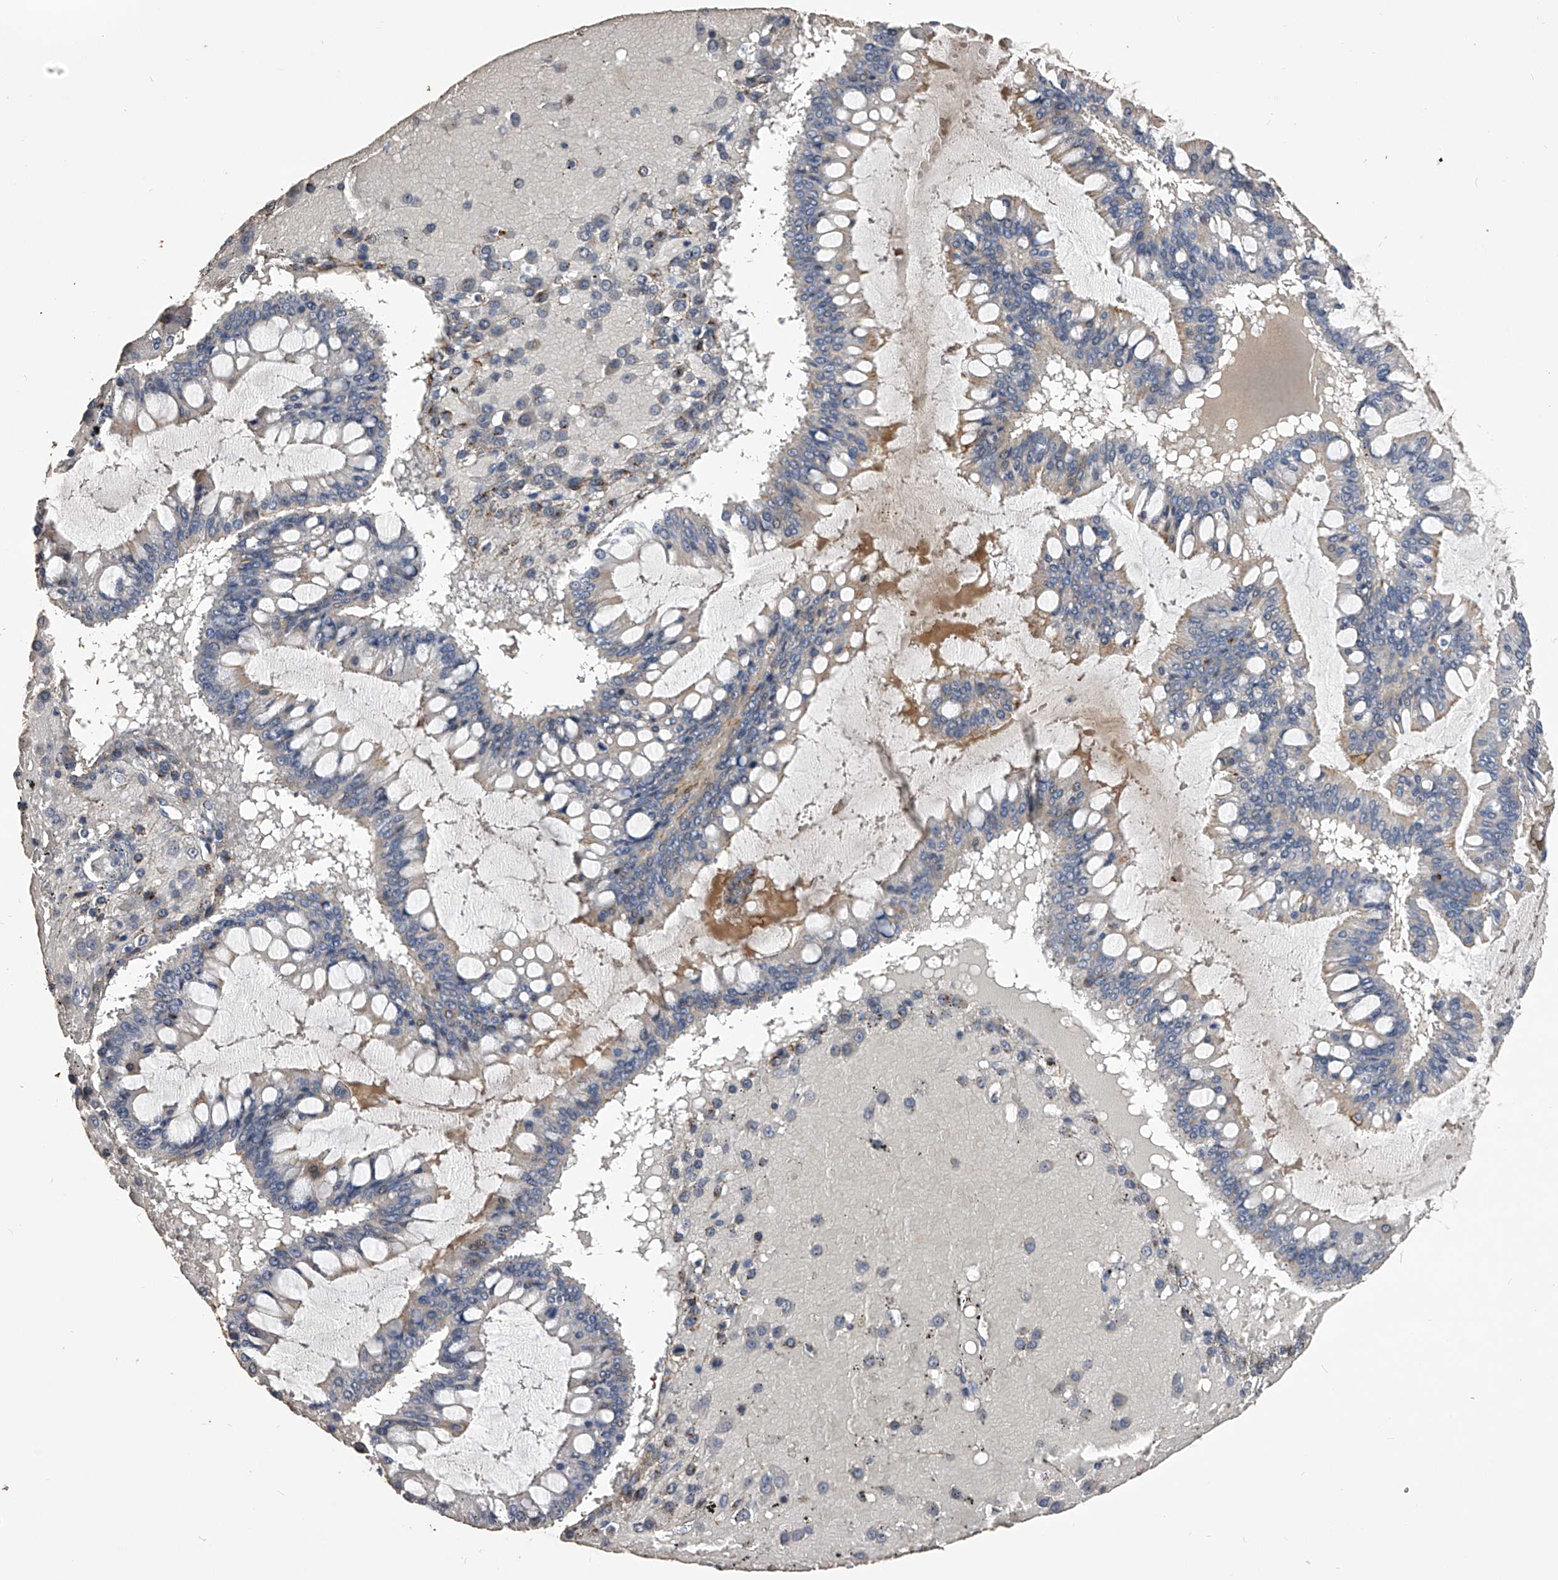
{"staining": {"intensity": "weak", "quantity": "25%-75%", "location": "cytoplasmic/membranous"}, "tissue": "ovarian cancer", "cell_type": "Tumor cells", "image_type": "cancer", "snomed": [{"axis": "morphology", "description": "Cystadenocarcinoma, mucinous, NOS"}, {"axis": "topography", "description": "Ovary"}], "caption": "Ovarian mucinous cystadenocarcinoma was stained to show a protein in brown. There is low levels of weak cytoplasmic/membranous expression in about 25%-75% of tumor cells.", "gene": "MDN1", "patient": {"sex": "female", "age": 73}}